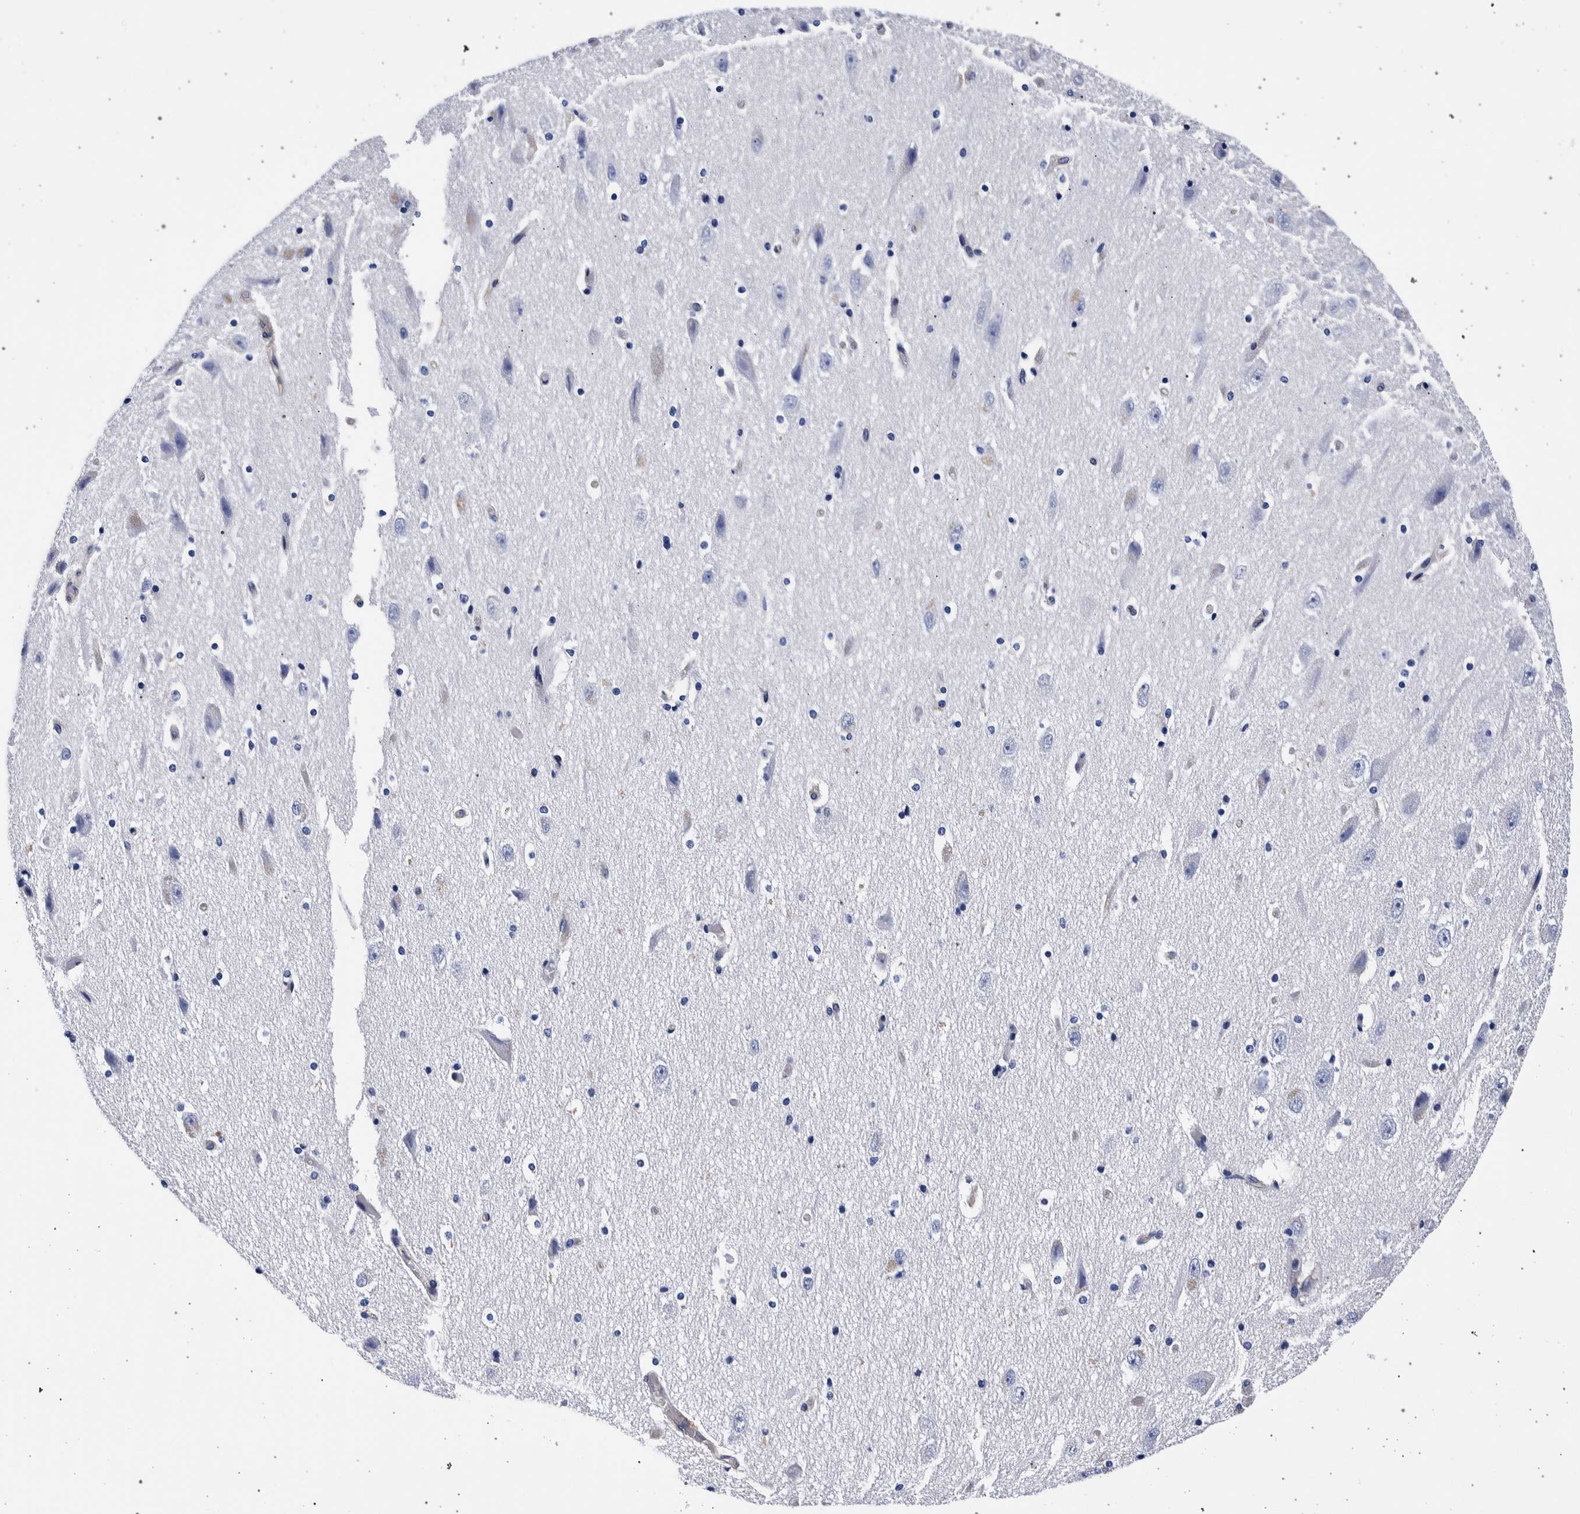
{"staining": {"intensity": "negative", "quantity": "none", "location": "none"}, "tissue": "hippocampus", "cell_type": "Glial cells", "image_type": "normal", "snomed": [{"axis": "morphology", "description": "Normal tissue, NOS"}, {"axis": "topography", "description": "Hippocampus"}], "caption": "The immunohistochemistry (IHC) photomicrograph has no significant expression in glial cells of hippocampus.", "gene": "NIBAN2", "patient": {"sex": "female", "age": 19}}